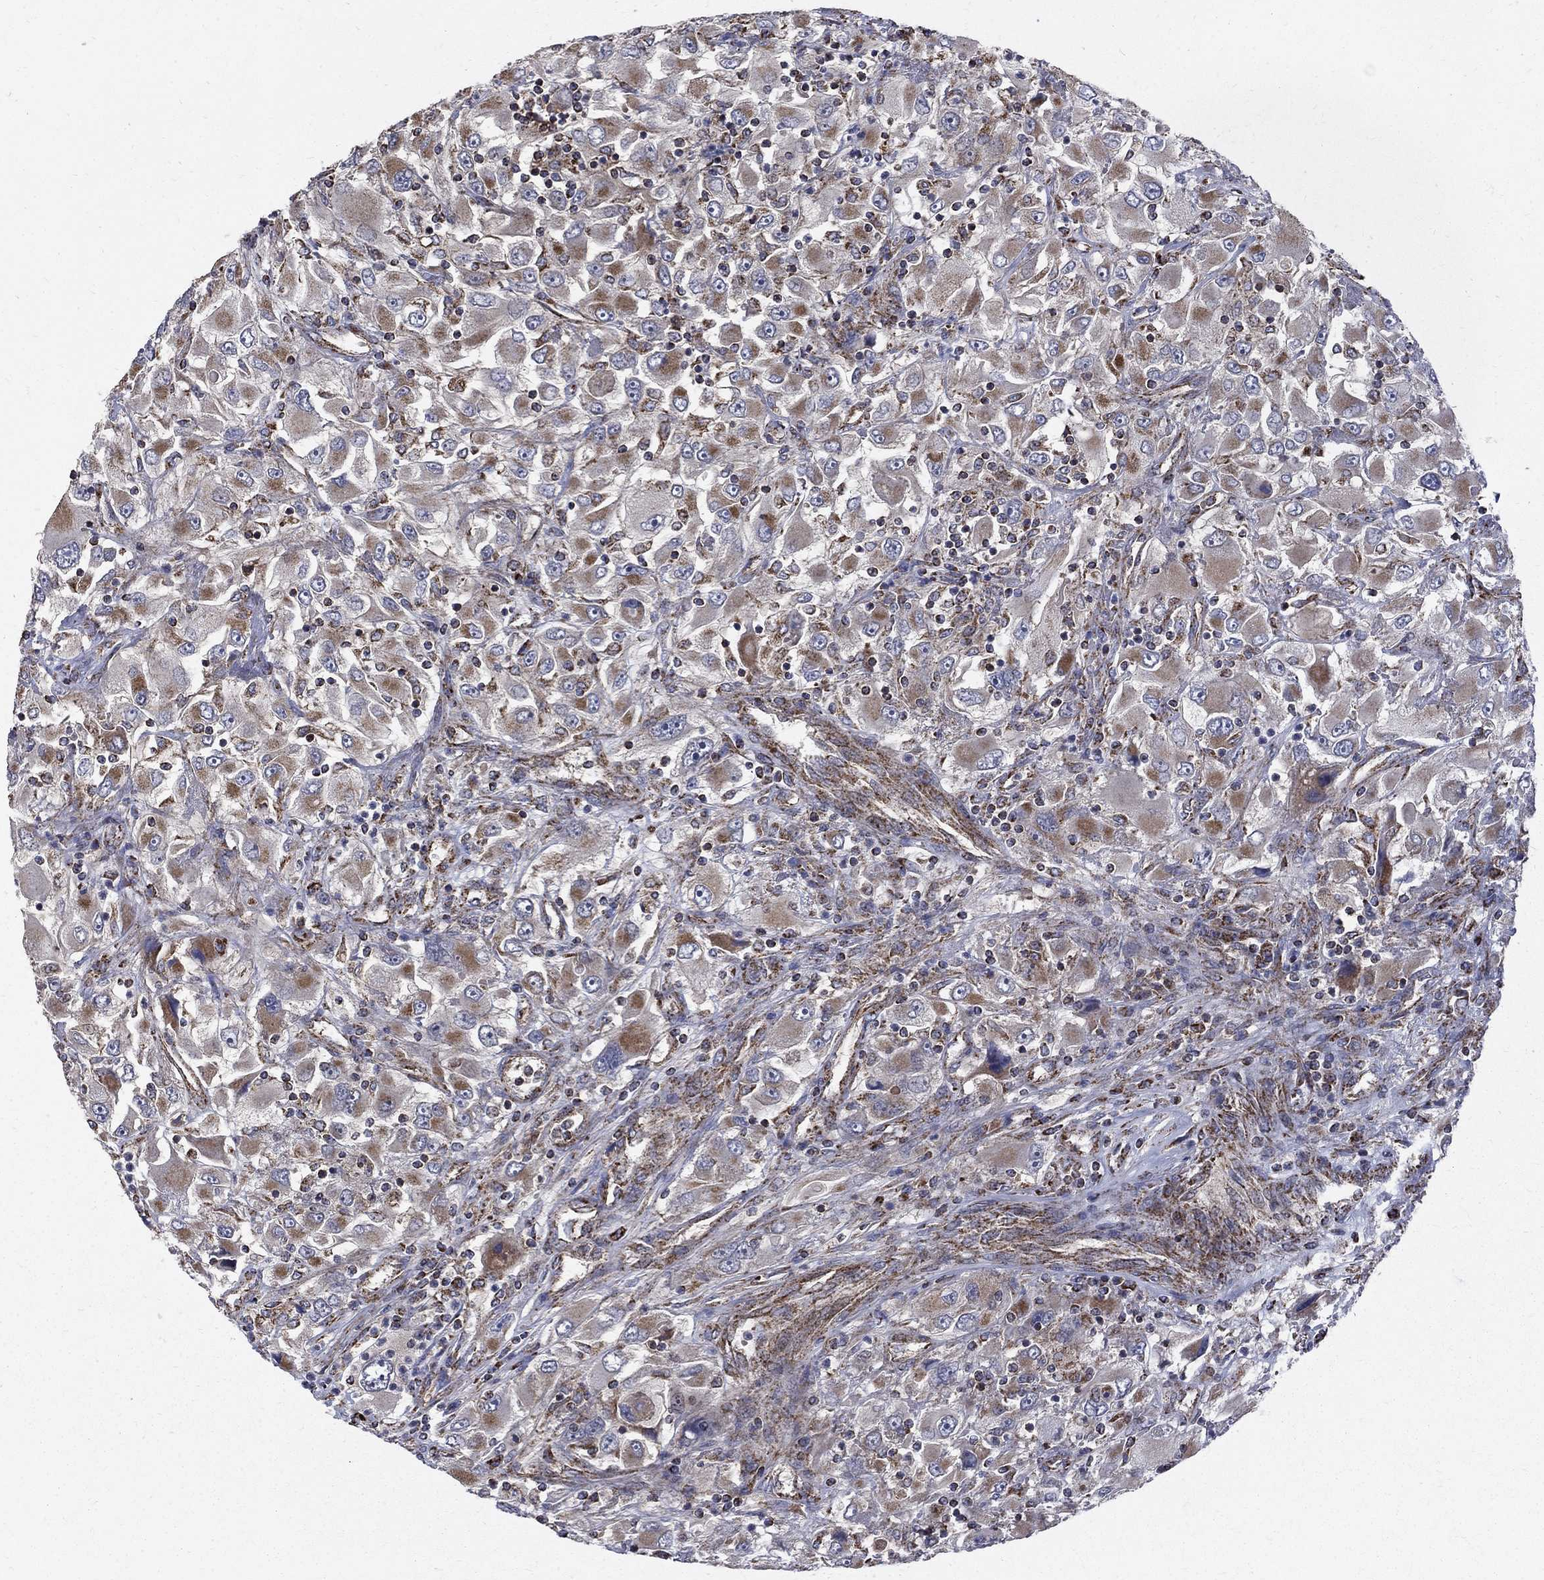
{"staining": {"intensity": "moderate", "quantity": "25%-75%", "location": "cytoplasmic/membranous"}, "tissue": "renal cancer", "cell_type": "Tumor cells", "image_type": "cancer", "snomed": [{"axis": "morphology", "description": "Adenocarcinoma, NOS"}, {"axis": "topography", "description": "Kidney"}], "caption": "The immunohistochemical stain labels moderate cytoplasmic/membranous staining in tumor cells of renal cancer (adenocarcinoma) tissue.", "gene": "NDUFS8", "patient": {"sex": "female", "age": 52}}